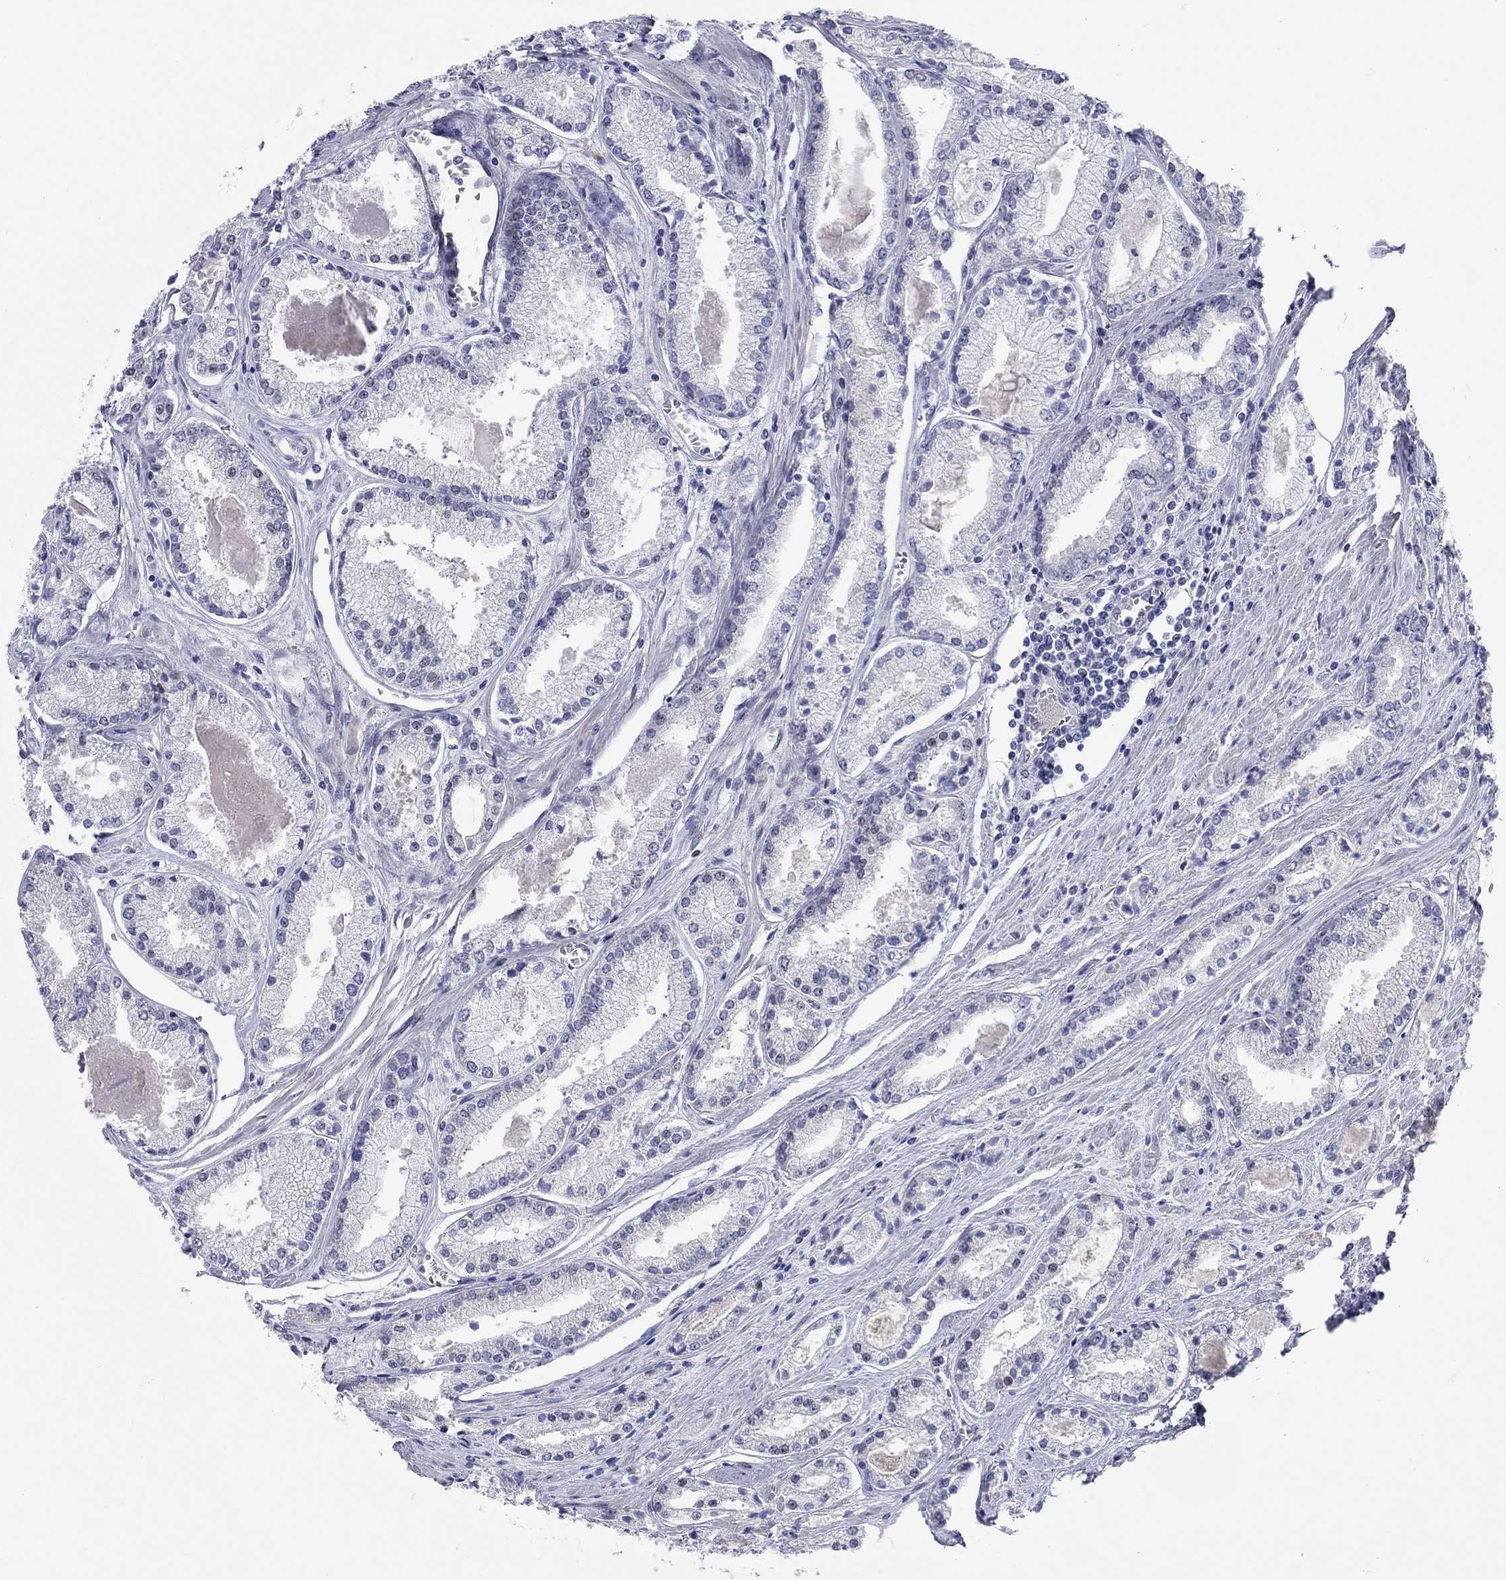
{"staining": {"intensity": "negative", "quantity": "none", "location": "none"}, "tissue": "prostate cancer", "cell_type": "Tumor cells", "image_type": "cancer", "snomed": [{"axis": "morphology", "description": "Adenocarcinoma, NOS"}, {"axis": "topography", "description": "Prostate"}], "caption": "Micrograph shows no significant protein expression in tumor cells of prostate cancer (adenocarcinoma). (DAB (3,3'-diaminobenzidine) immunohistochemistry (IHC), high magnification).", "gene": "WASF3", "patient": {"sex": "male", "age": 72}}